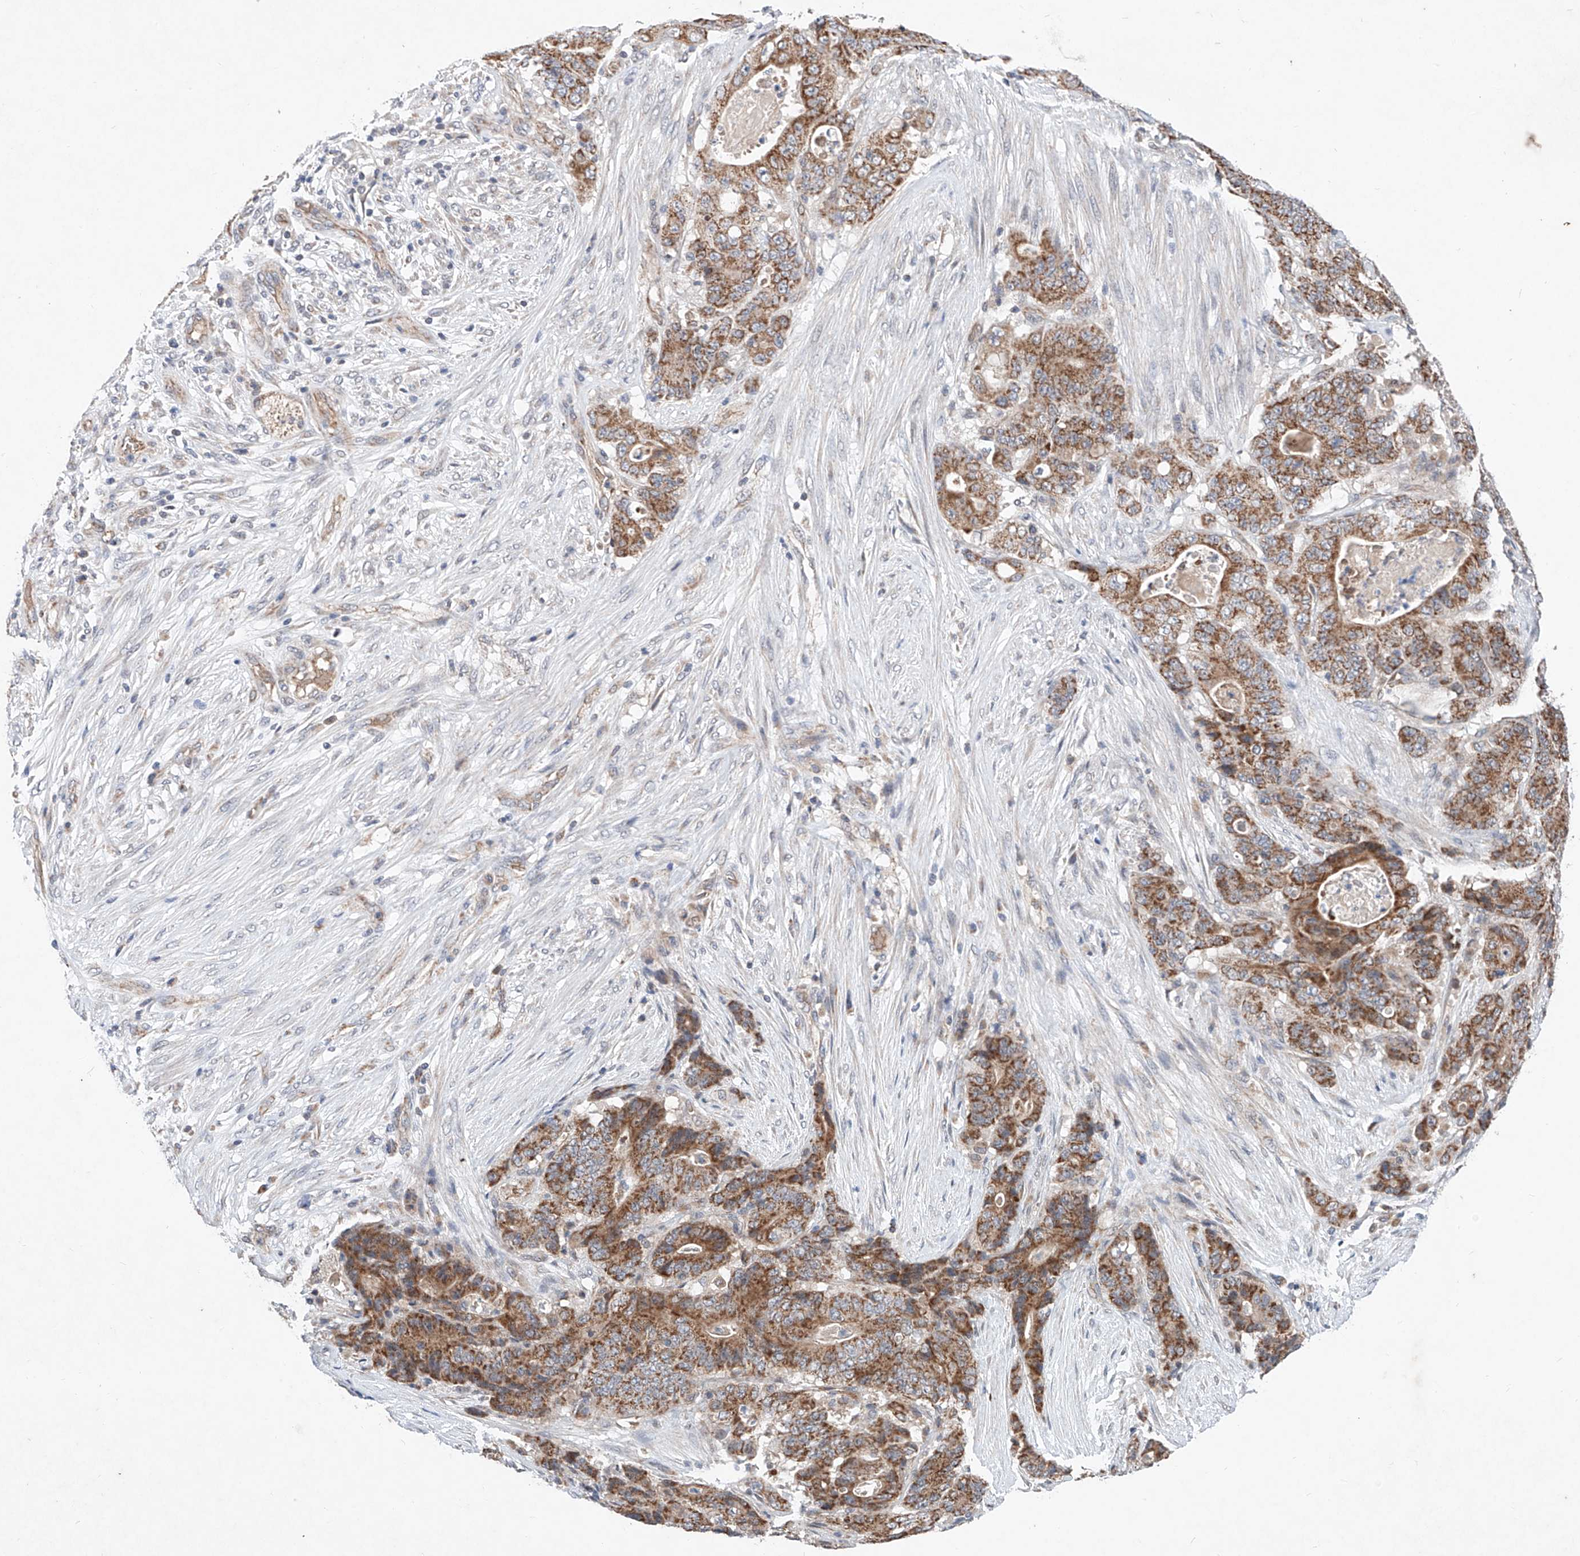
{"staining": {"intensity": "moderate", "quantity": ">75%", "location": "cytoplasmic/membranous"}, "tissue": "stomach cancer", "cell_type": "Tumor cells", "image_type": "cancer", "snomed": [{"axis": "morphology", "description": "Adenocarcinoma, NOS"}, {"axis": "topography", "description": "Stomach"}], "caption": "About >75% of tumor cells in stomach cancer (adenocarcinoma) display moderate cytoplasmic/membranous protein expression as visualized by brown immunohistochemical staining.", "gene": "FASTK", "patient": {"sex": "female", "age": 73}}